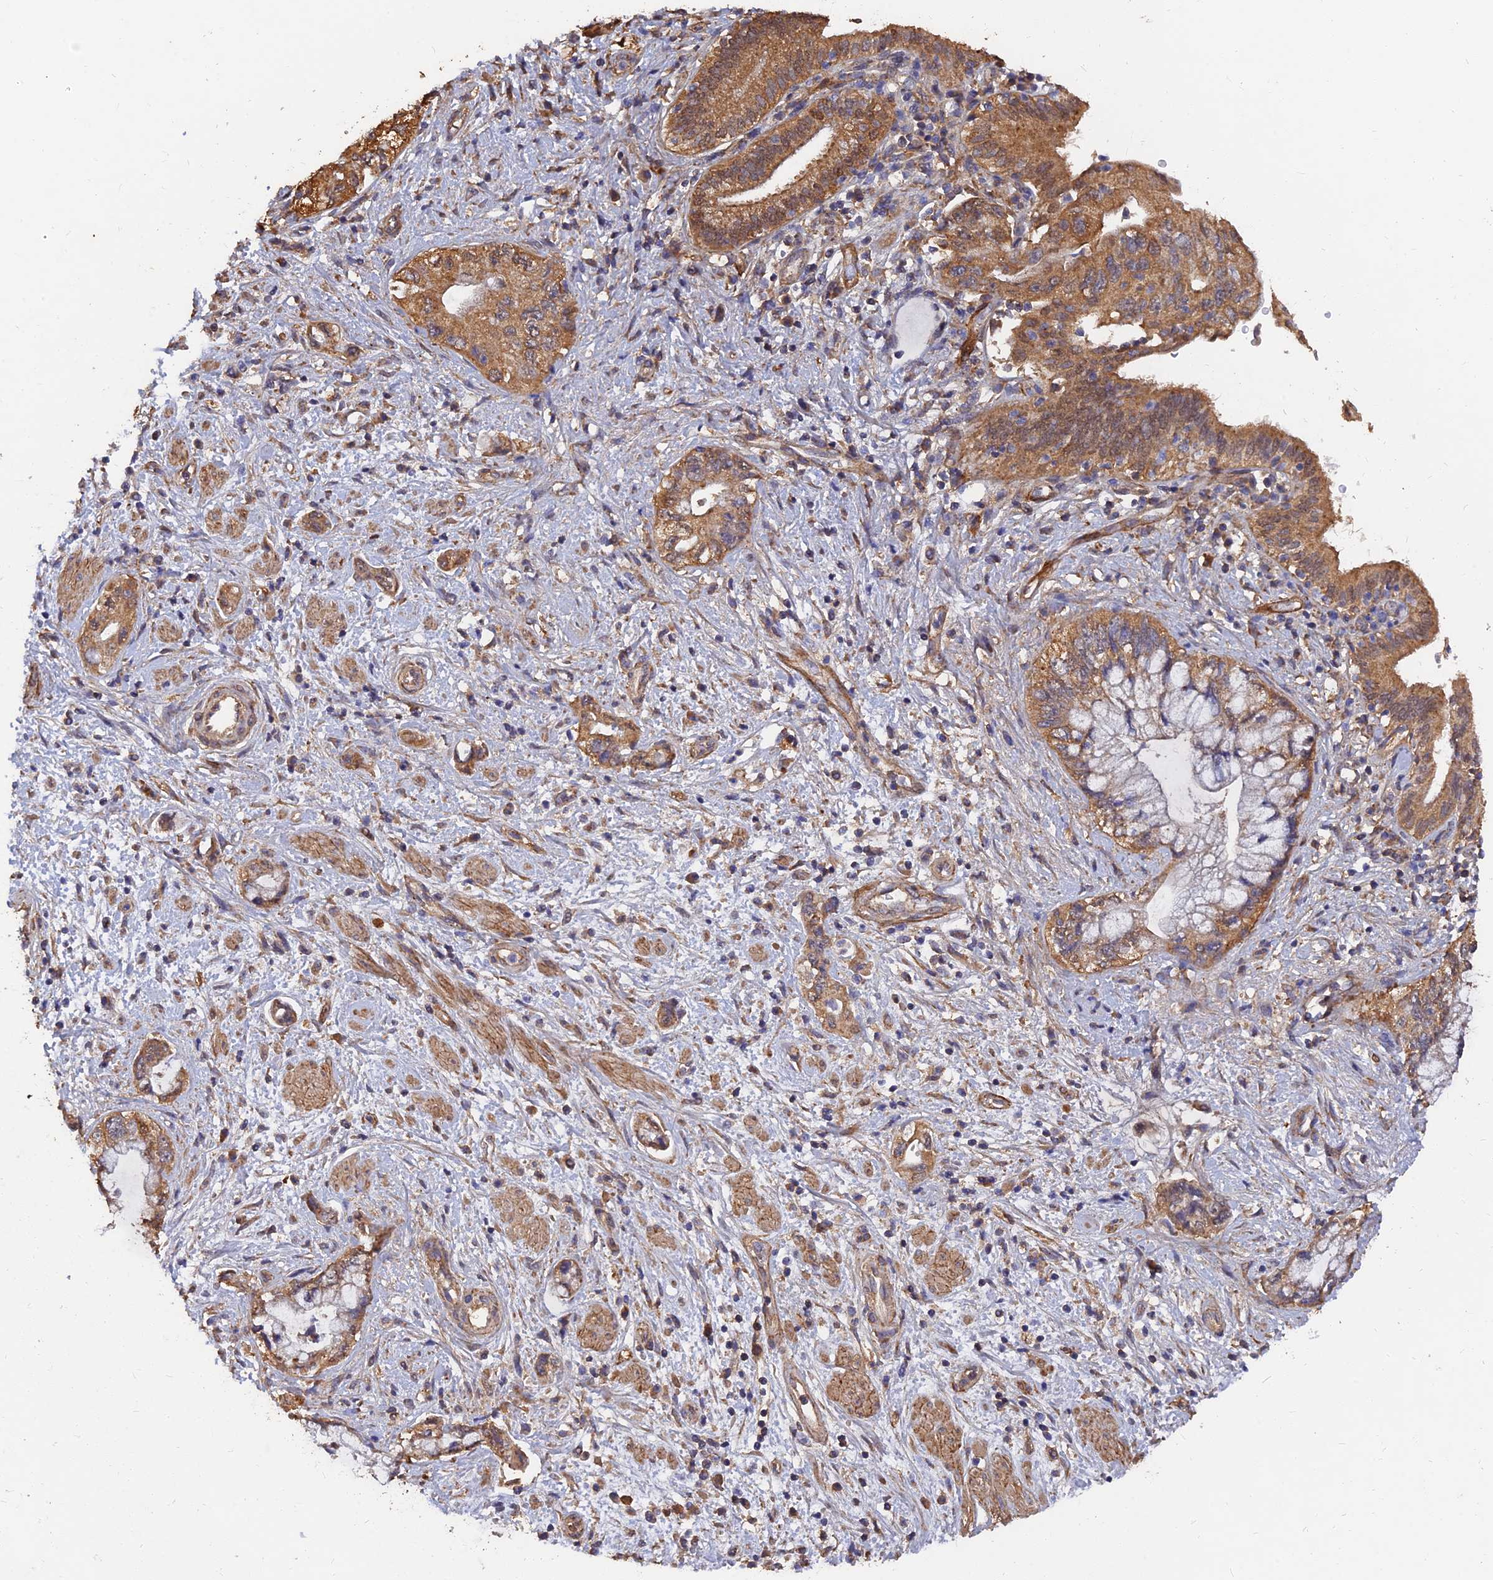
{"staining": {"intensity": "moderate", "quantity": ">75%", "location": "cytoplasmic/membranous"}, "tissue": "pancreatic cancer", "cell_type": "Tumor cells", "image_type": "cancer", "snomed": [{"axis": "morphology", "description": "Adenocarcinoma, NOS"}, {"axis": "topography", "description": "Pancreas"}], "caption": "Immunohistochemical staining of pancreatic cancer displays medium levels of moderate cytoplasmic/membranous positivity in about >75% of tumor cells. The protein of interest is stained brown, and the nuclei are stained in blue (DAB IHC with brightfield microscopy, high magnification).", "gene": "SLC38A11", "patient": {"sex": "female", "age": 73}}